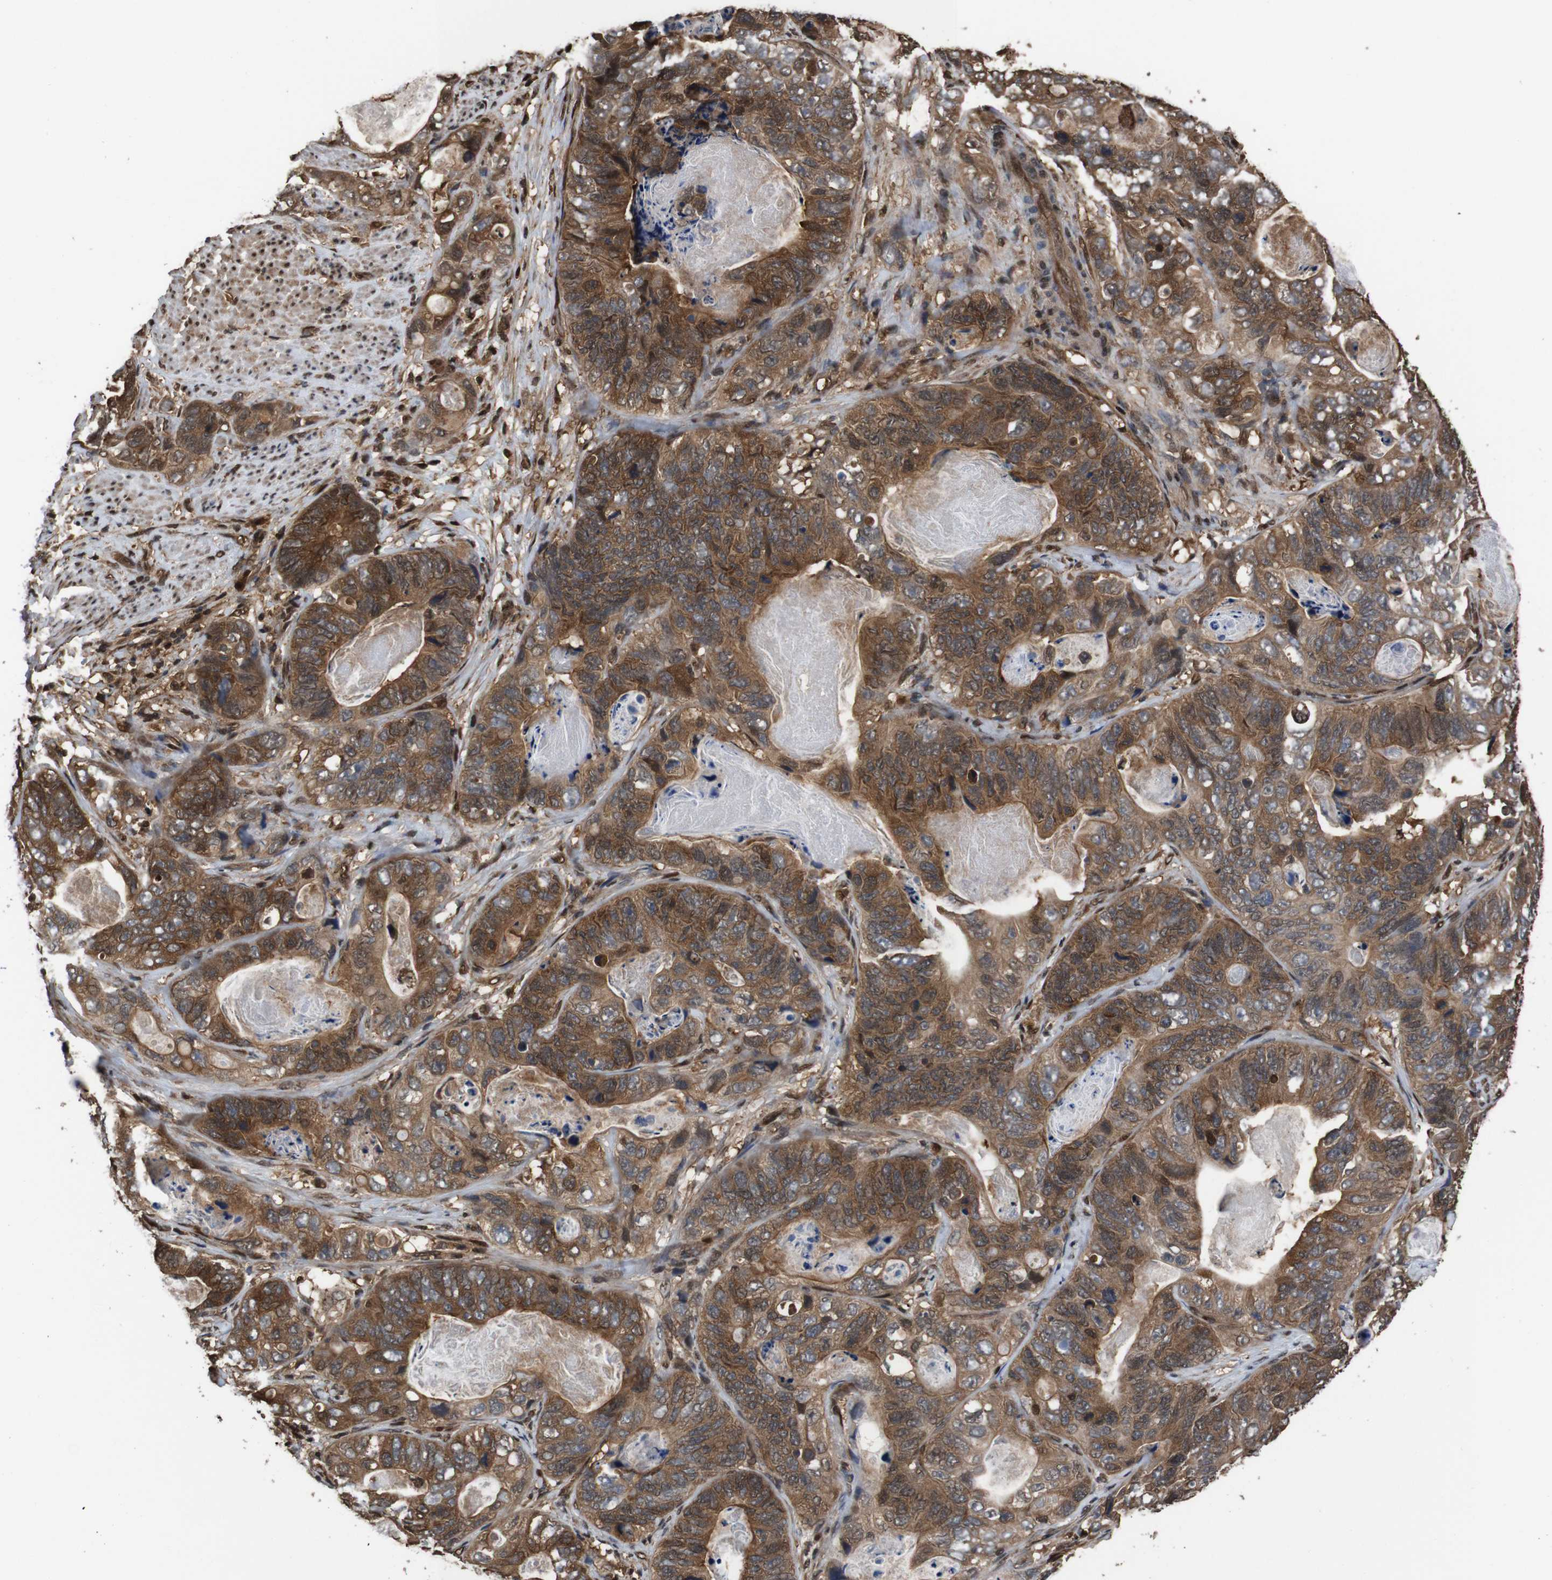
{"staining": {"intensity": "moderate", "quantity": ">75%", "location": "cytoplasmic/membranous"}, "tissue": "stomach cancer", "cell_type": "Tumor cells", "image_type": "cancer", "snomed": [{"axis": "morphology", "description": "Adenocarcinoma, NOS"}, {"axis": "topography", "description": "Stomach"}], "caption": "Moderate cytoplasmic/membranous staining for a protein is appreciated in about >75% of tumor cells of adenocarcinoma (stomach) using immunohistochemistry (IHC).", "gene": "VCP", "patient": {"sex": "female", "age": 89}}